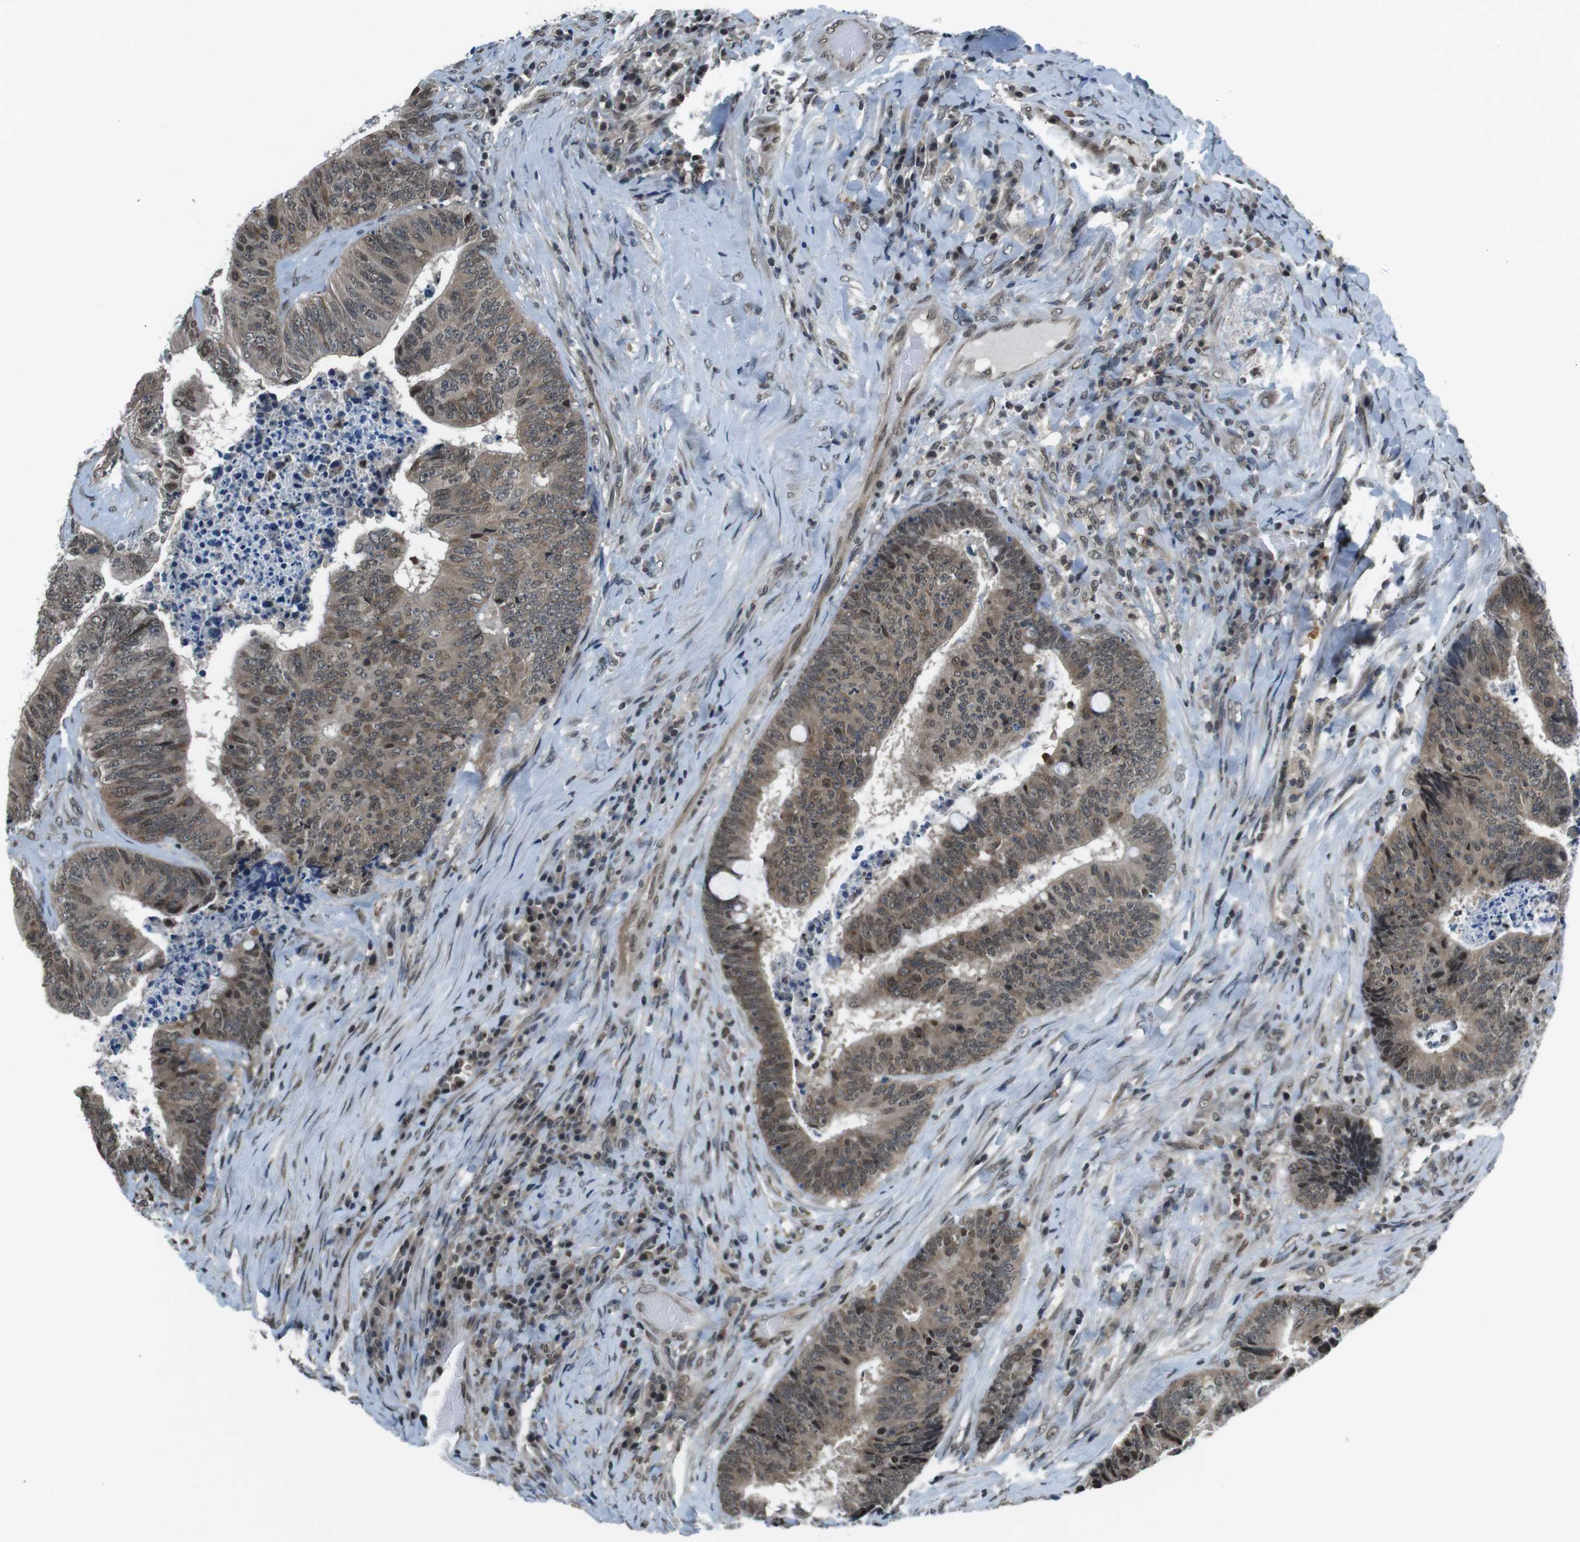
{"staining": {"intensity": "moderate", "quantity": "25%-75%", "location": "cytoplasmic/membranous,nuclear"}, "tissue": "colorectal cancer", "cell_type": "Tumor cells", "image_type": "cancer", "snomed": [{"axis": "morphology", "description": "Adenocarcinoma, NOS"}, {"axis": "topography", "description": "Rectum"}], "caption": "This photomicrograph exhibits immunohistochemistry staining of adenocarcinoma (colorectal), with medium moderate cytoplasmic/membranous and nuclear expression in approximately 25%-75% of tumor cells.", "gene": "NEK4", "patient": {"sex": "male", "age": 72}}